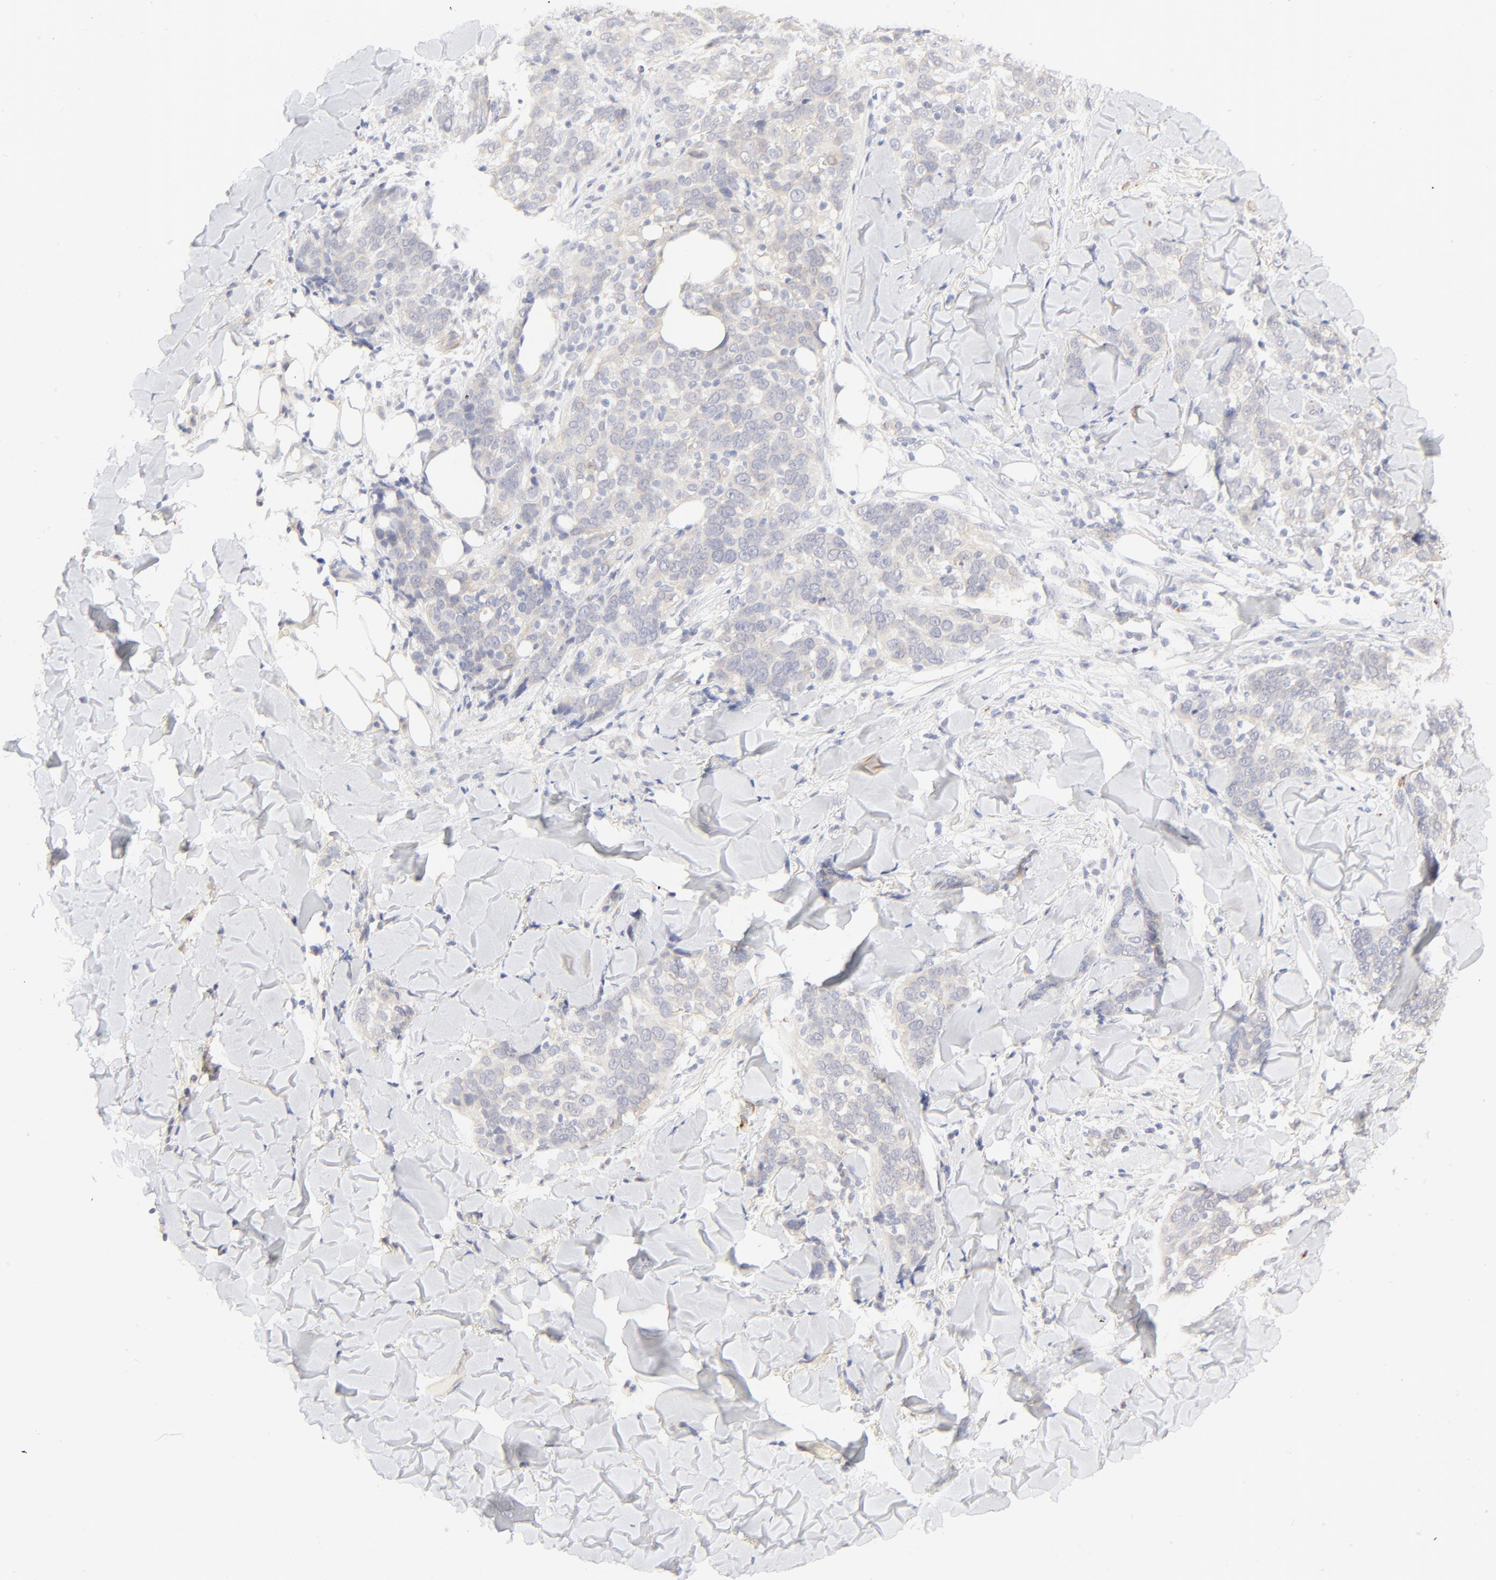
{"staining": {"intensity": "weak", "quantity": "25%-75%", "location": "cytoplasmic/membranous"}, "tissue": "skin cancer", "cell_type": "Tumor cells", "image_type": "cancer", "snomed": [{"axis": "morphology", "description": "Normal tissue, NOS"}, {"axis": "morphology", "description": "Squamous cell carcinoma, NOS"}, {"axis": "topography", "description": "Skin"}], "caption": "Skin cancer (squamous cell carcinoma) stained for a protein (brown) exhibits weak cytoplasmic/membranous positive positivity in about 25%-75% of tumor cells.", "gene": "NKX2-2", "patient": {"sex": "female", "age": 83}}